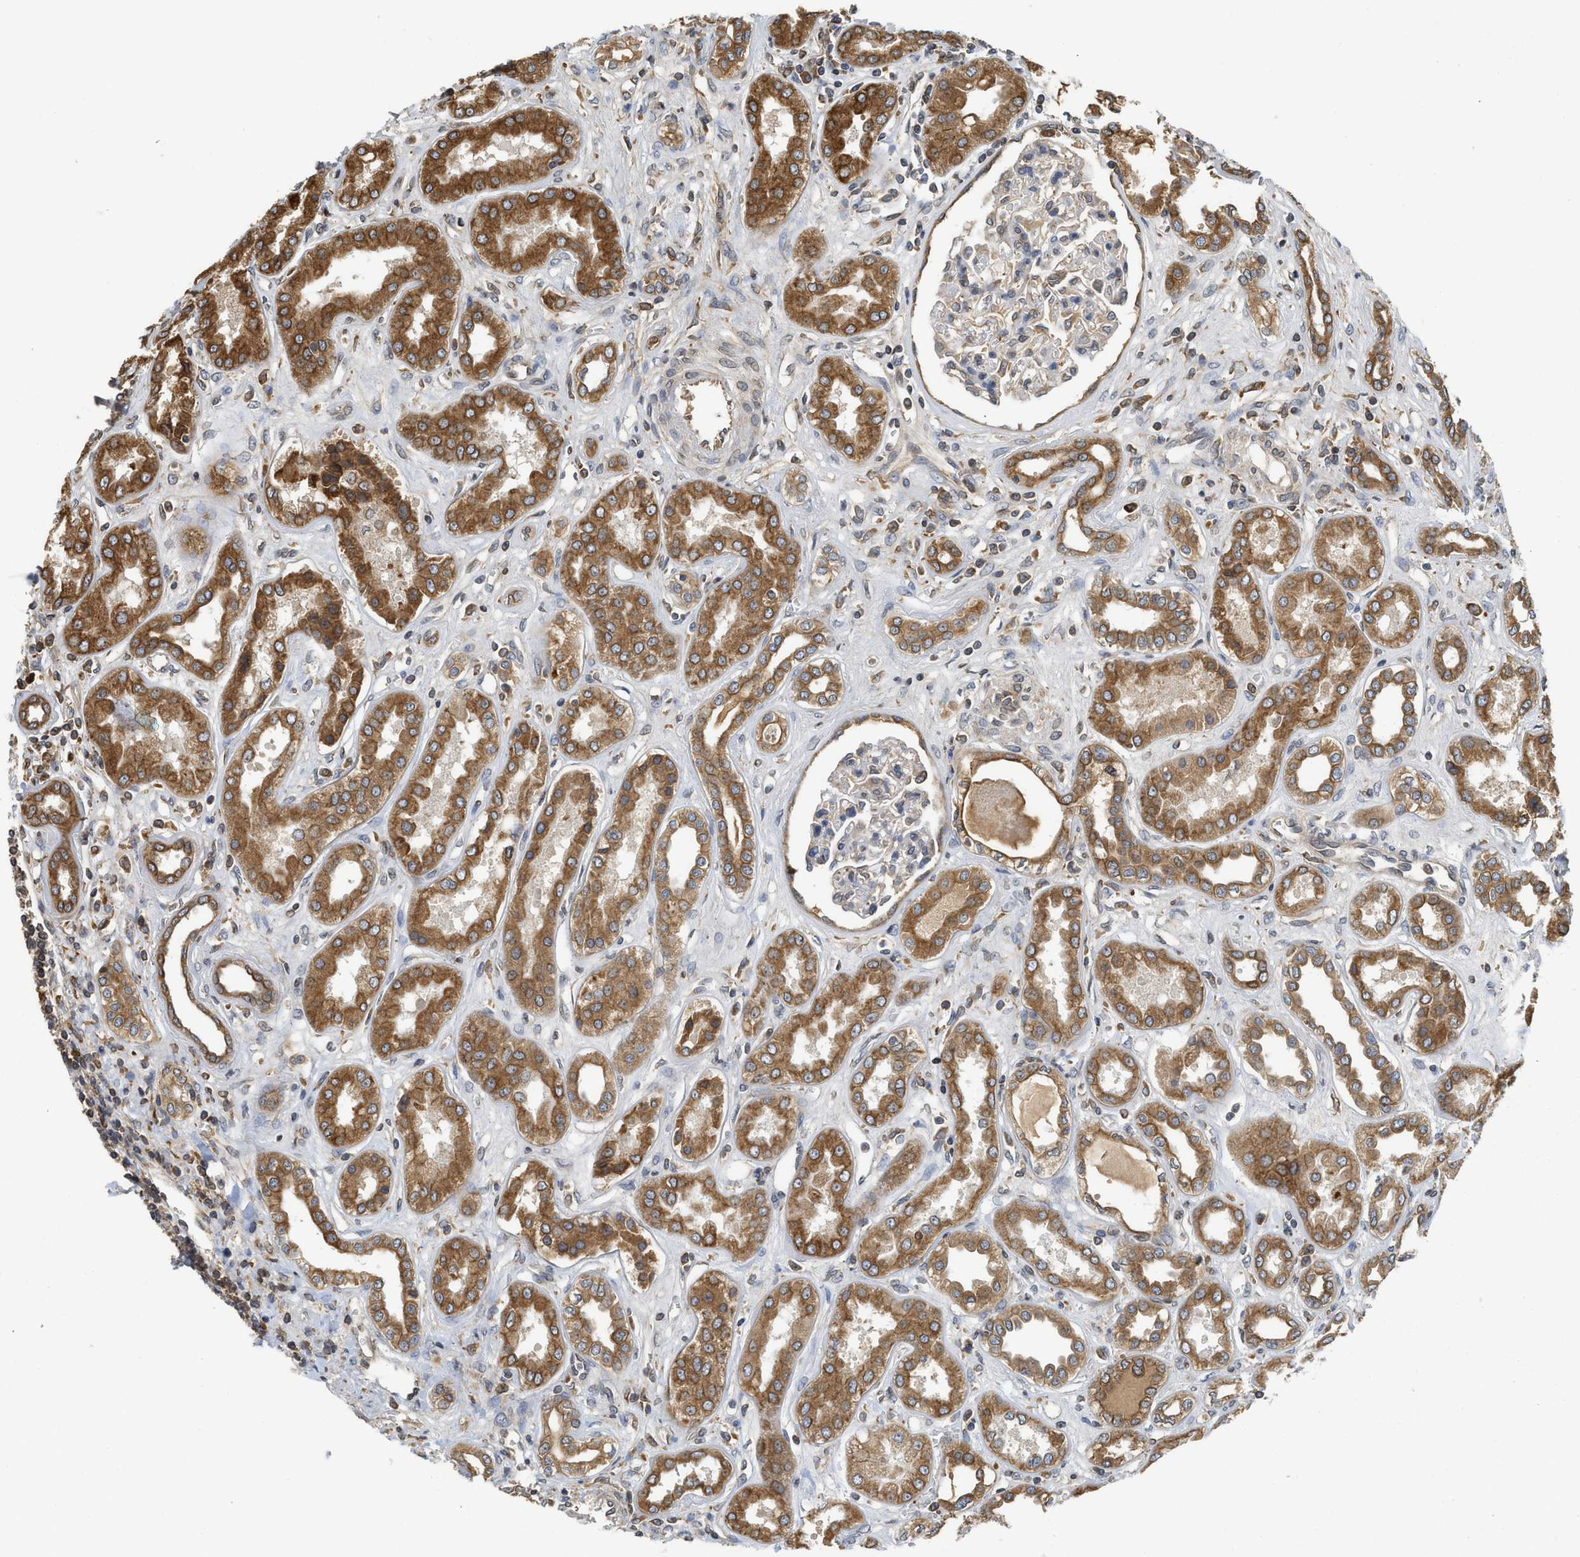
{"staining": {"intensity": "weak", "quantity": "<25%", "location": "cytoplasmic/membranous"}, "tissue": "kidney", "cell_type": "Cells in glomeruli", "image_type": "normal", "snomed": [{"axis": "morphology", "description": "Normal tissue, NOS"}, {"axis": "topography", "description": "Kidney"}], "caption": "A photomicrograph of kidney stained for a protein demonstrates no brown staining in cells in glomeruli. The staining is performed using DAB (3,3'-diaminobenzidine) brown chromogen with nuclei counter-stained in using hematoxylin.", "gene": "BCAP31", "patient": {"sex": "male", "age": 59}}